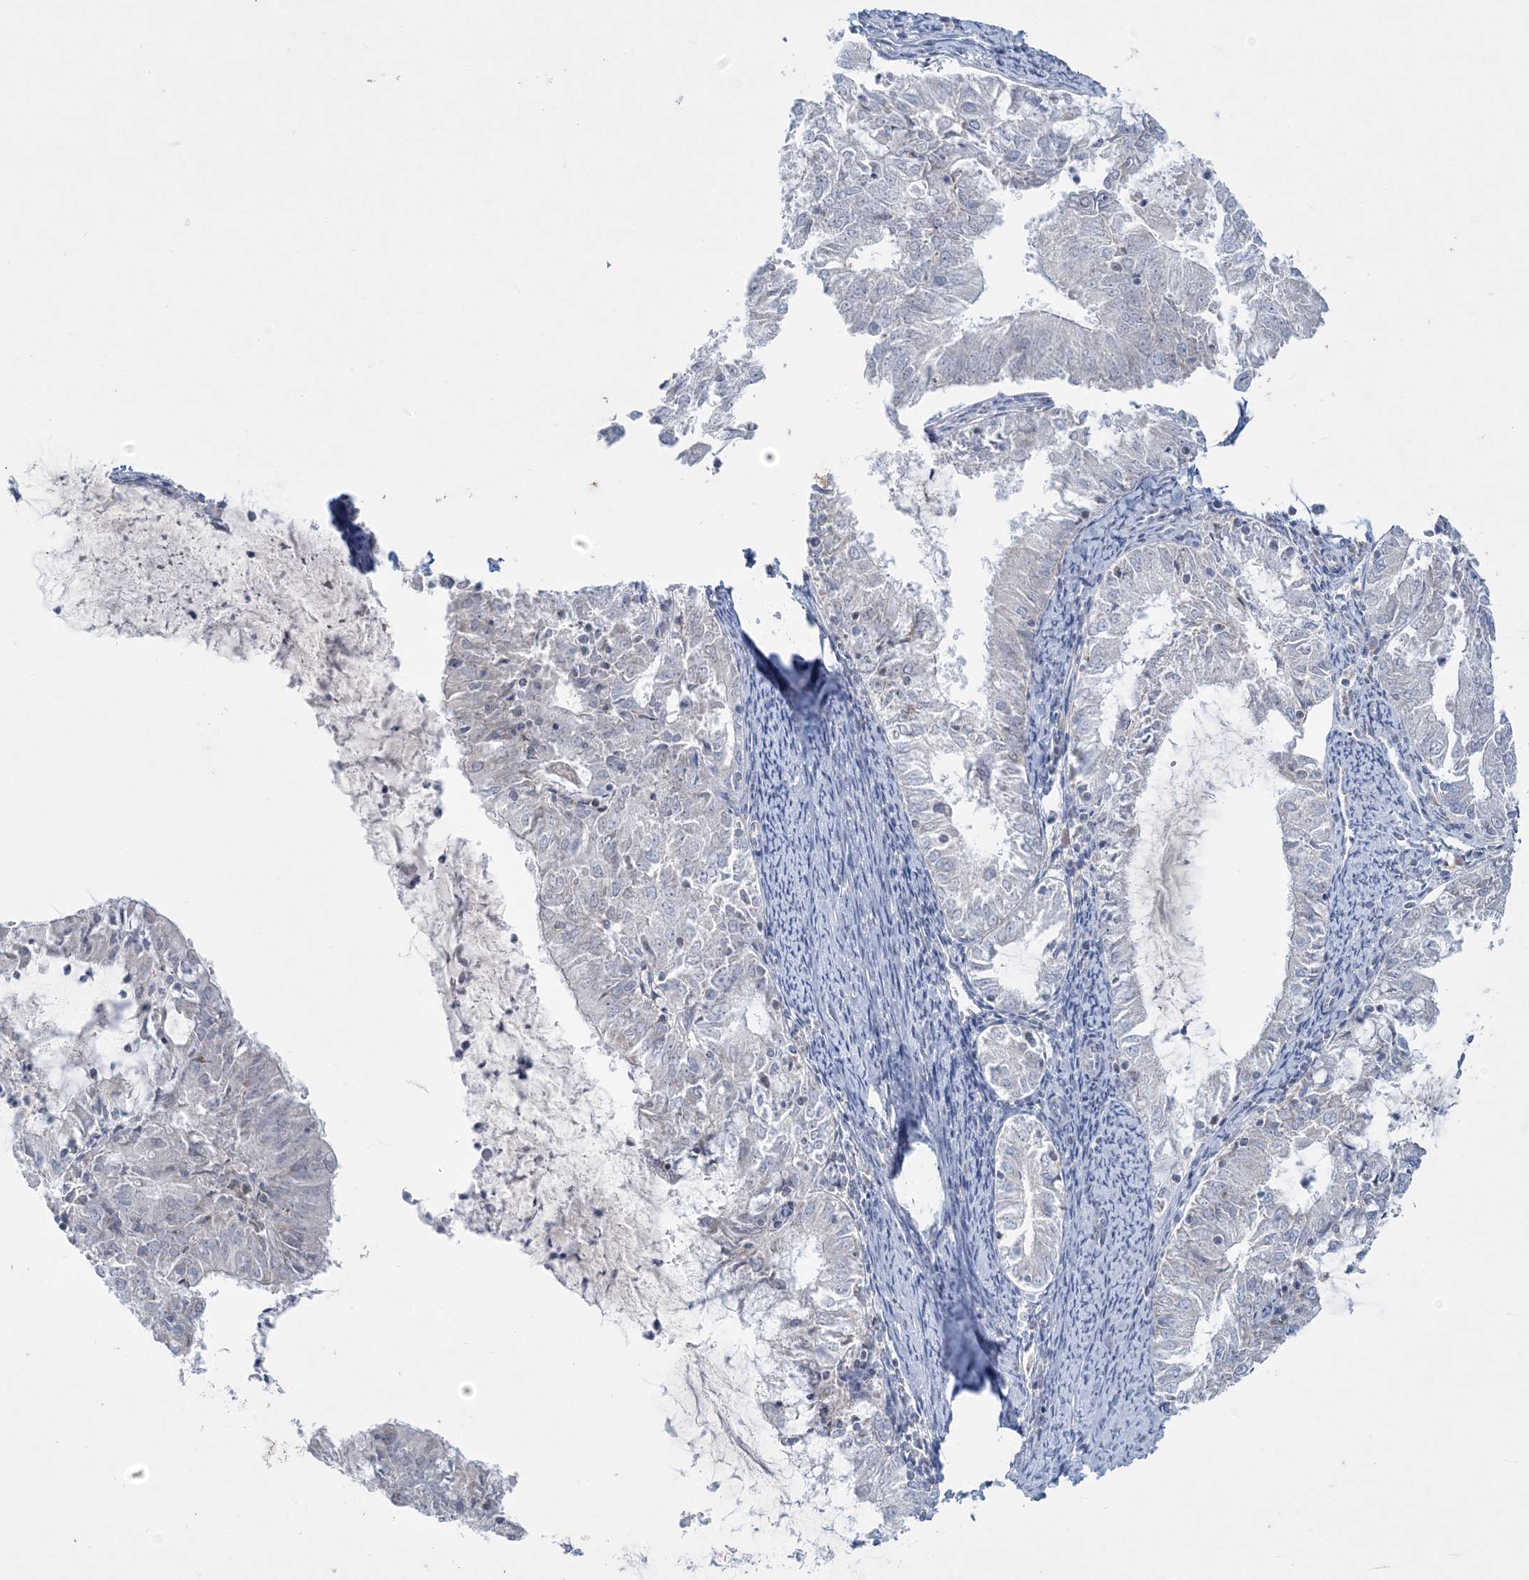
{"staining": {"intensity": "negative", "quantity": "none", "location": "none"}, "tissue": "endometrial cancer", "cell_type": "Tumor cells", "image_type": "cancer", "snomed": [{"axis": "morphology", "description": "Adenocarcinoma, NOS"}, {"axis": "topography", "description": "Endometrium"}], "caption": "Adenocarcinoma (endometrial) was stained to show a protein in brown. There is no significant positivity in tumor cells. The staining is performed using DAB brown chromogen with nuclei counter-stained in using hematoxylin.", "gene": "TBC1D7", "patient": {"sex": "female", "age": 57}}